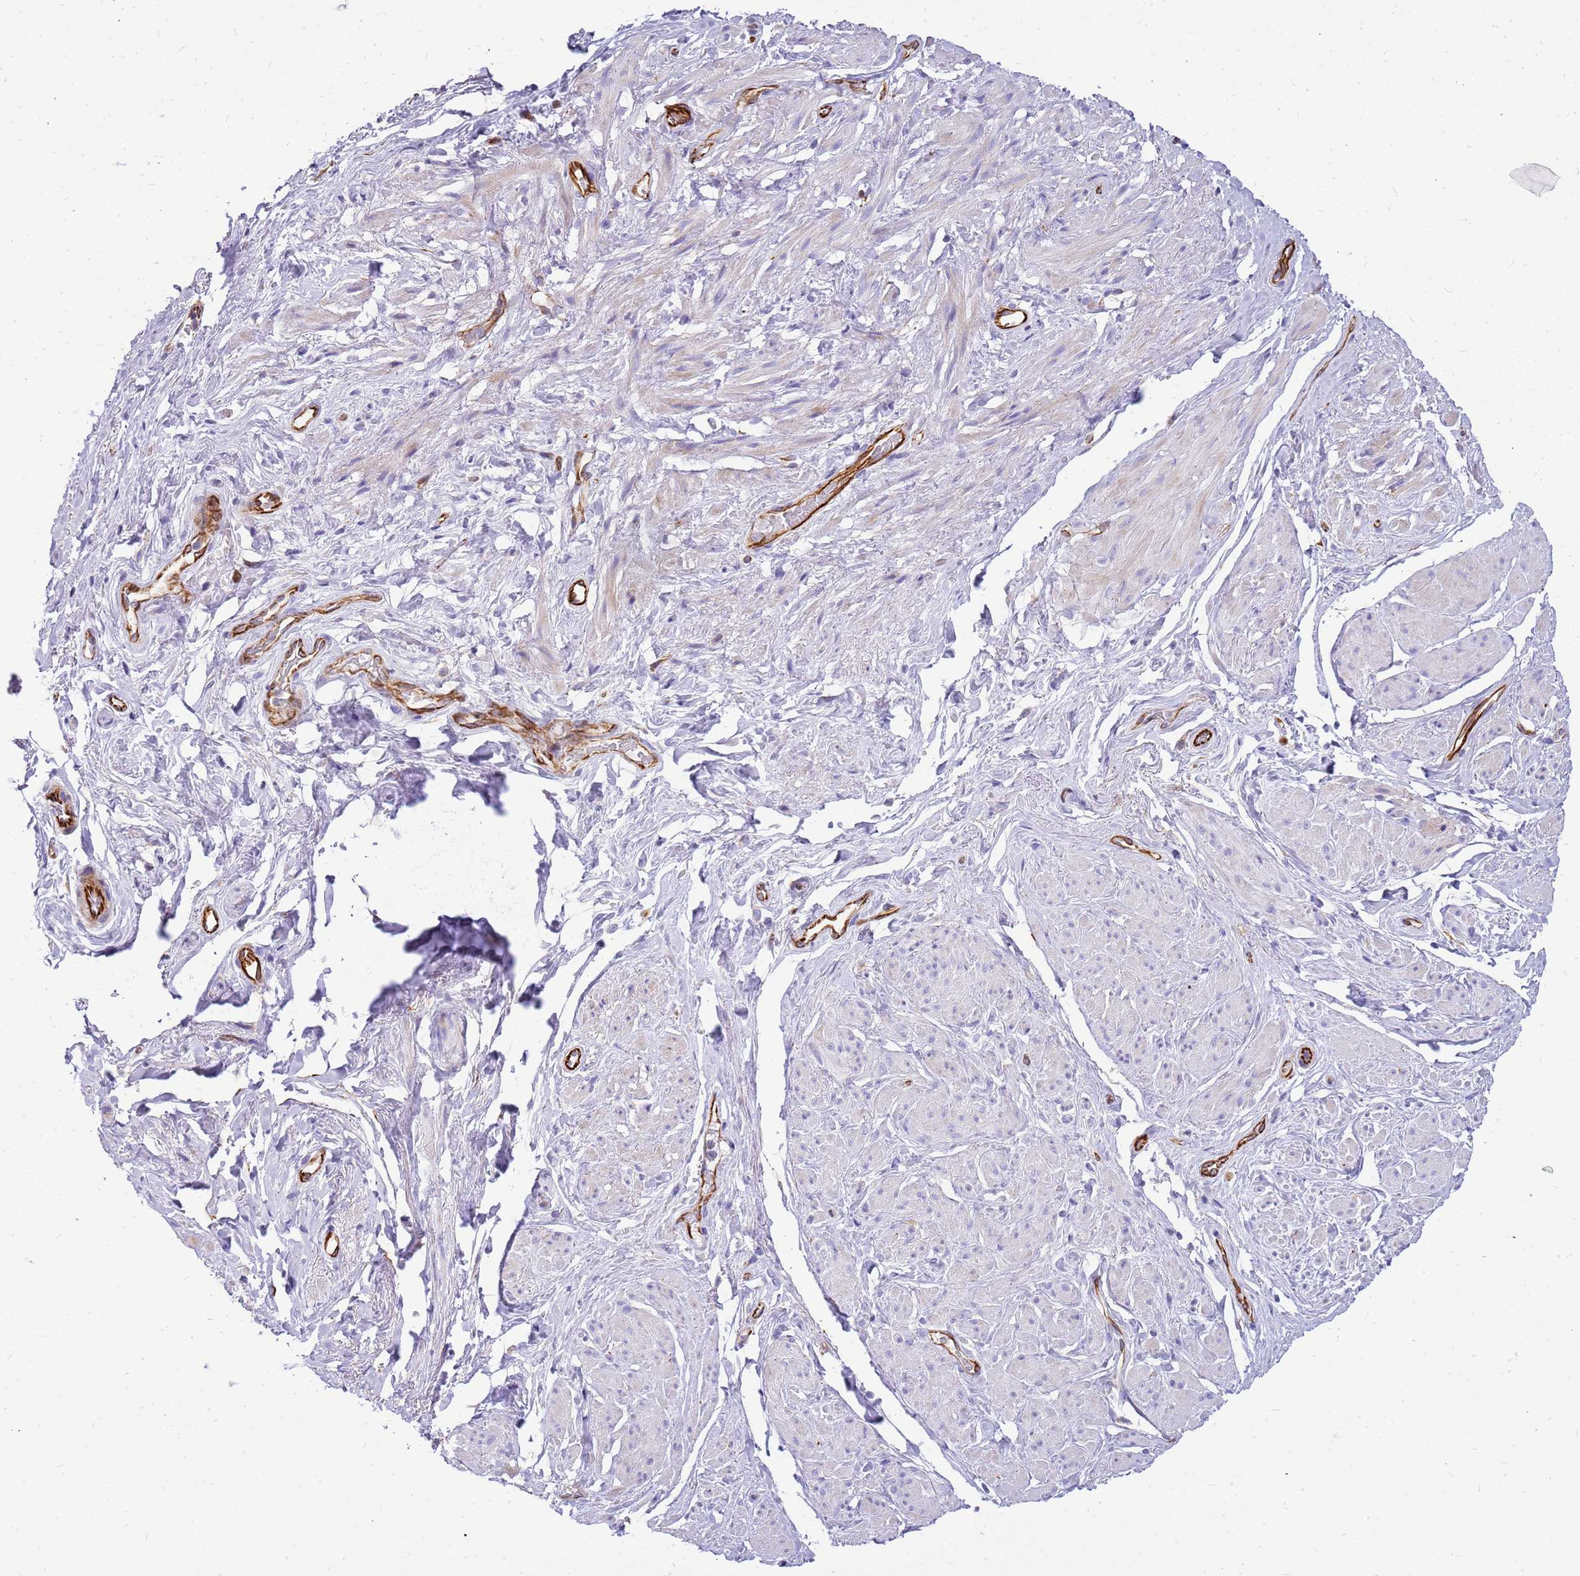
{"staining": {"intensity": "negative", "quantity": "none", "location": "none"}, "tissue": "smooth muscle", "cell_type": "Smooth muscle cells", "image_type": "normal", "snomed": [{"axis": "morphology", "description": "Normal tissue, NOS"}, {"axis": "topography", "description": "Smooth muscle"}, {"axis": "topography", "description": "Peripheral nerve tissue"}], "caption": "IHC of unremarkable smooth muscle shows no positivity in smooth muscle cells.", "gene": "ZDHHC1", "patient": {"sex": "male", "age": 69}}